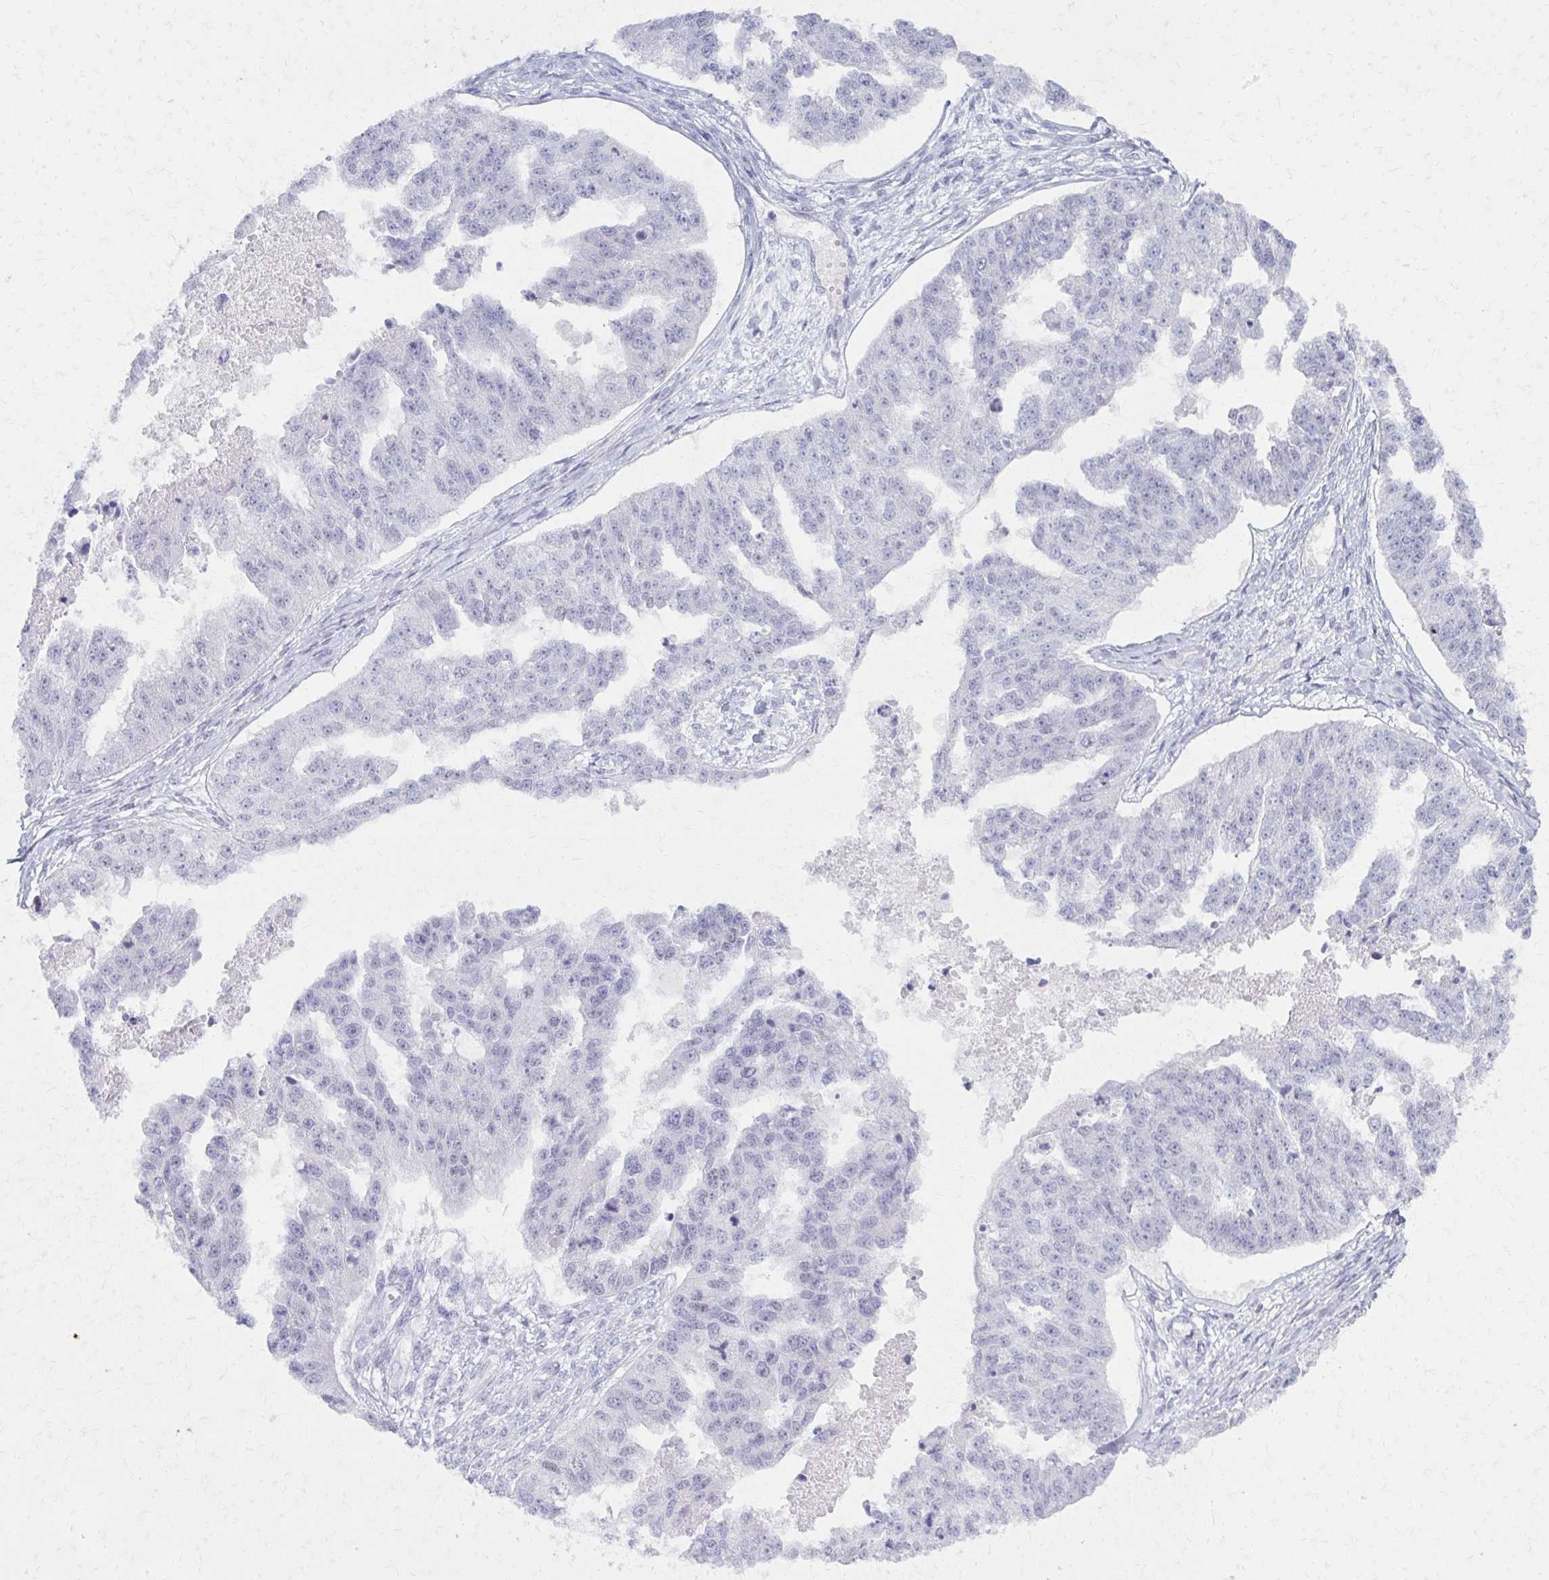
{"staining": {"intensity": "negative", "quantity": "none", "location": "none"}, "tissue": "ovarian cancer", "cell_type": "Tumor cells", "image_type": "cancer", "snomed": [{"axis": "morphology", "description": "Cystadenocarcinoma, serous, NOS"}, {"axis": "topography", "description": "Ovary"}], "caption": "An IHC micrograph of ovarian serous cystadenocarcinoma is shown. There is no staining in tumor cells of ovarian serous cystadenocarcinoma.", "gene": "MORC4", "patient": {"sex": "female", "age": 58}}